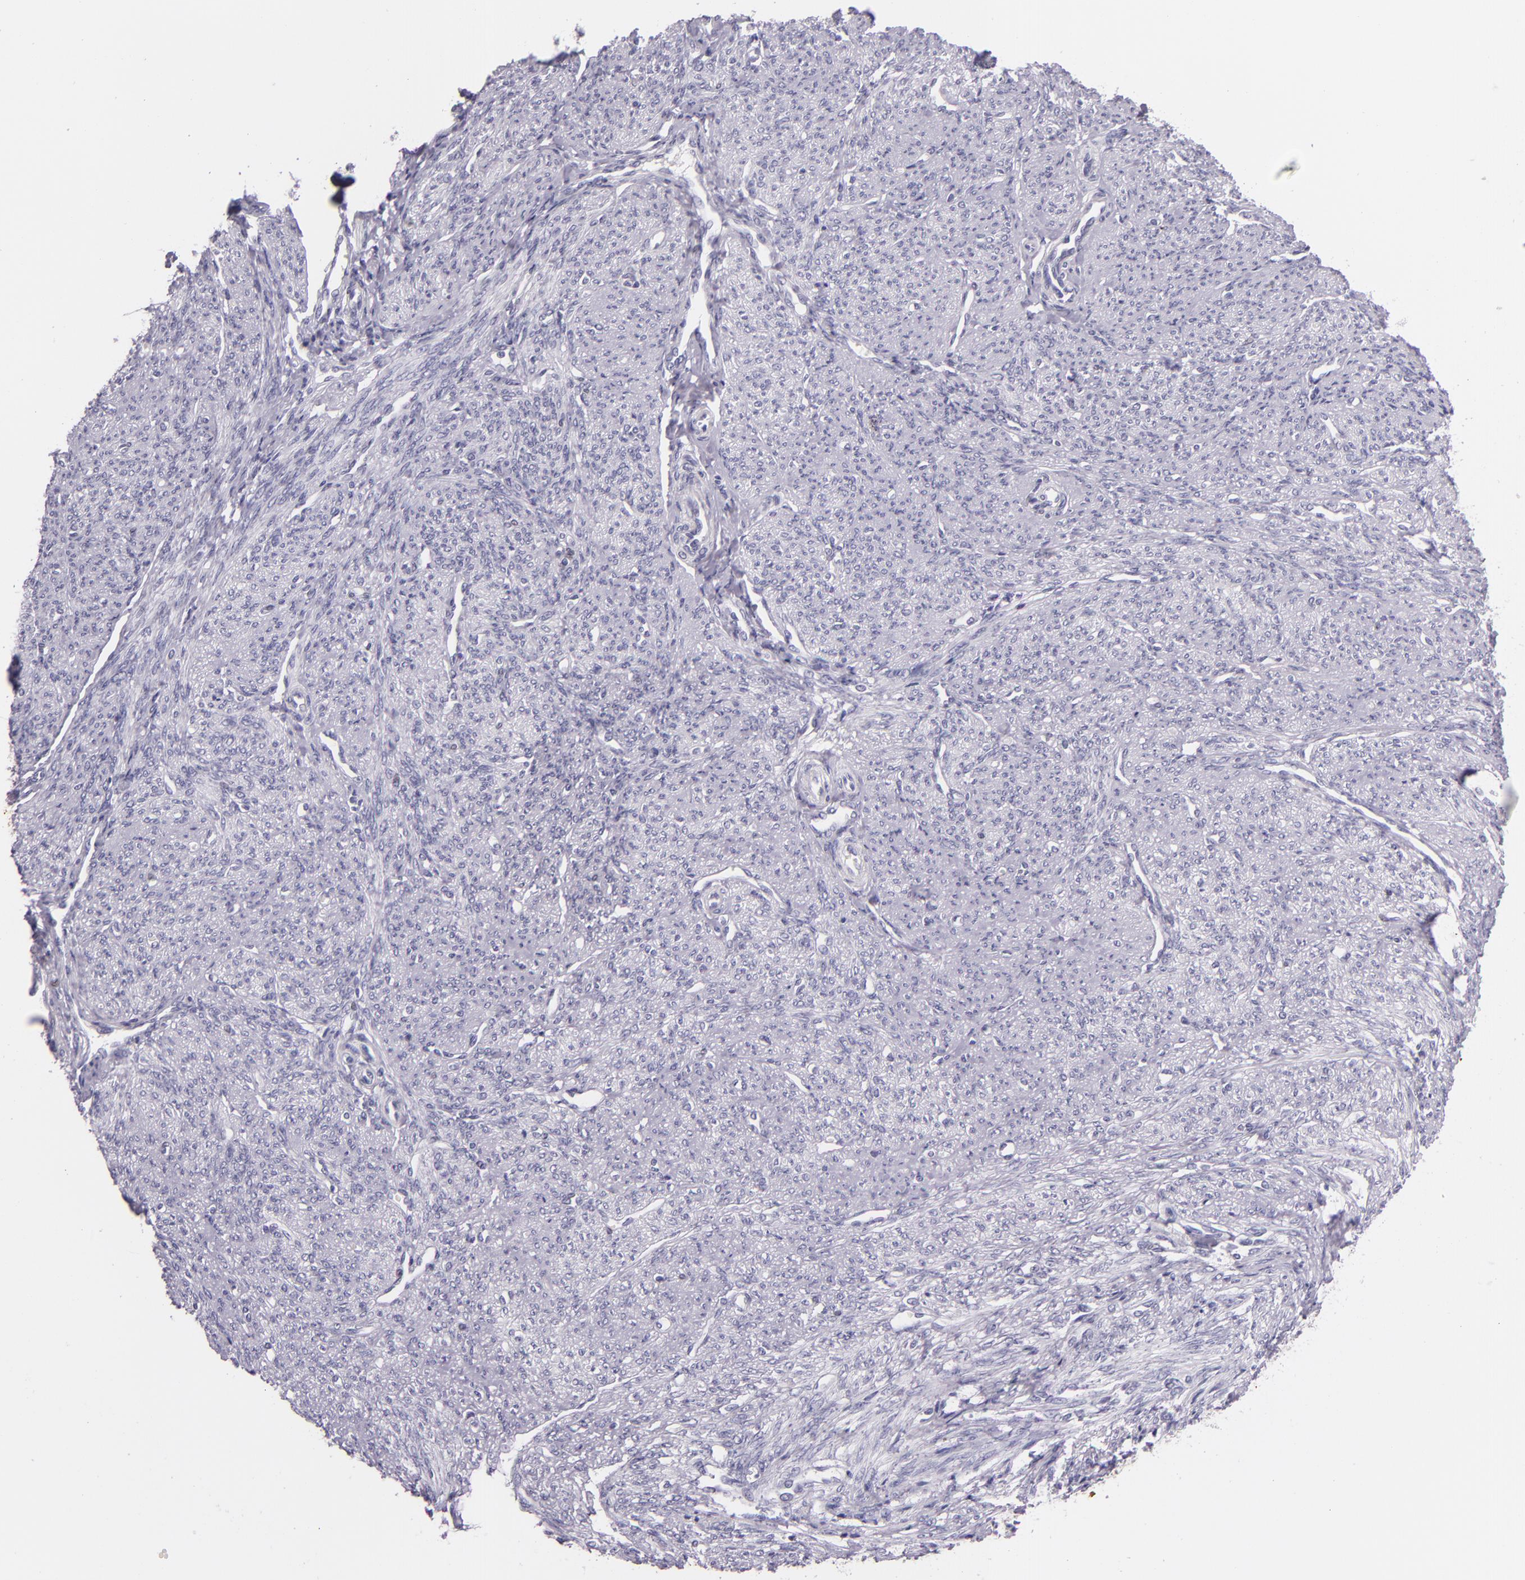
{"staining": {"intensity": "negative", "quantity": "none", "location": "none"}, "tissue": "smooth muscle", "cell_type": "Smooth muscle cells", "image_type": "normal", "snomed": [{"axis": "morphology", "description": "Normal tissue, NOS"}, {"axis": "topography", "description": "Cervix"}, {"axis": "topography", "description": "Endometrium"}], "caption": "DAB (3,3'-diaminobenzidine) immunohistochemical staining of normal human smooth muscle exhibits no significant staining in smooth muscle cells.", "gene": "MT1A", "patient": {"sex": "female", "age": 65}}